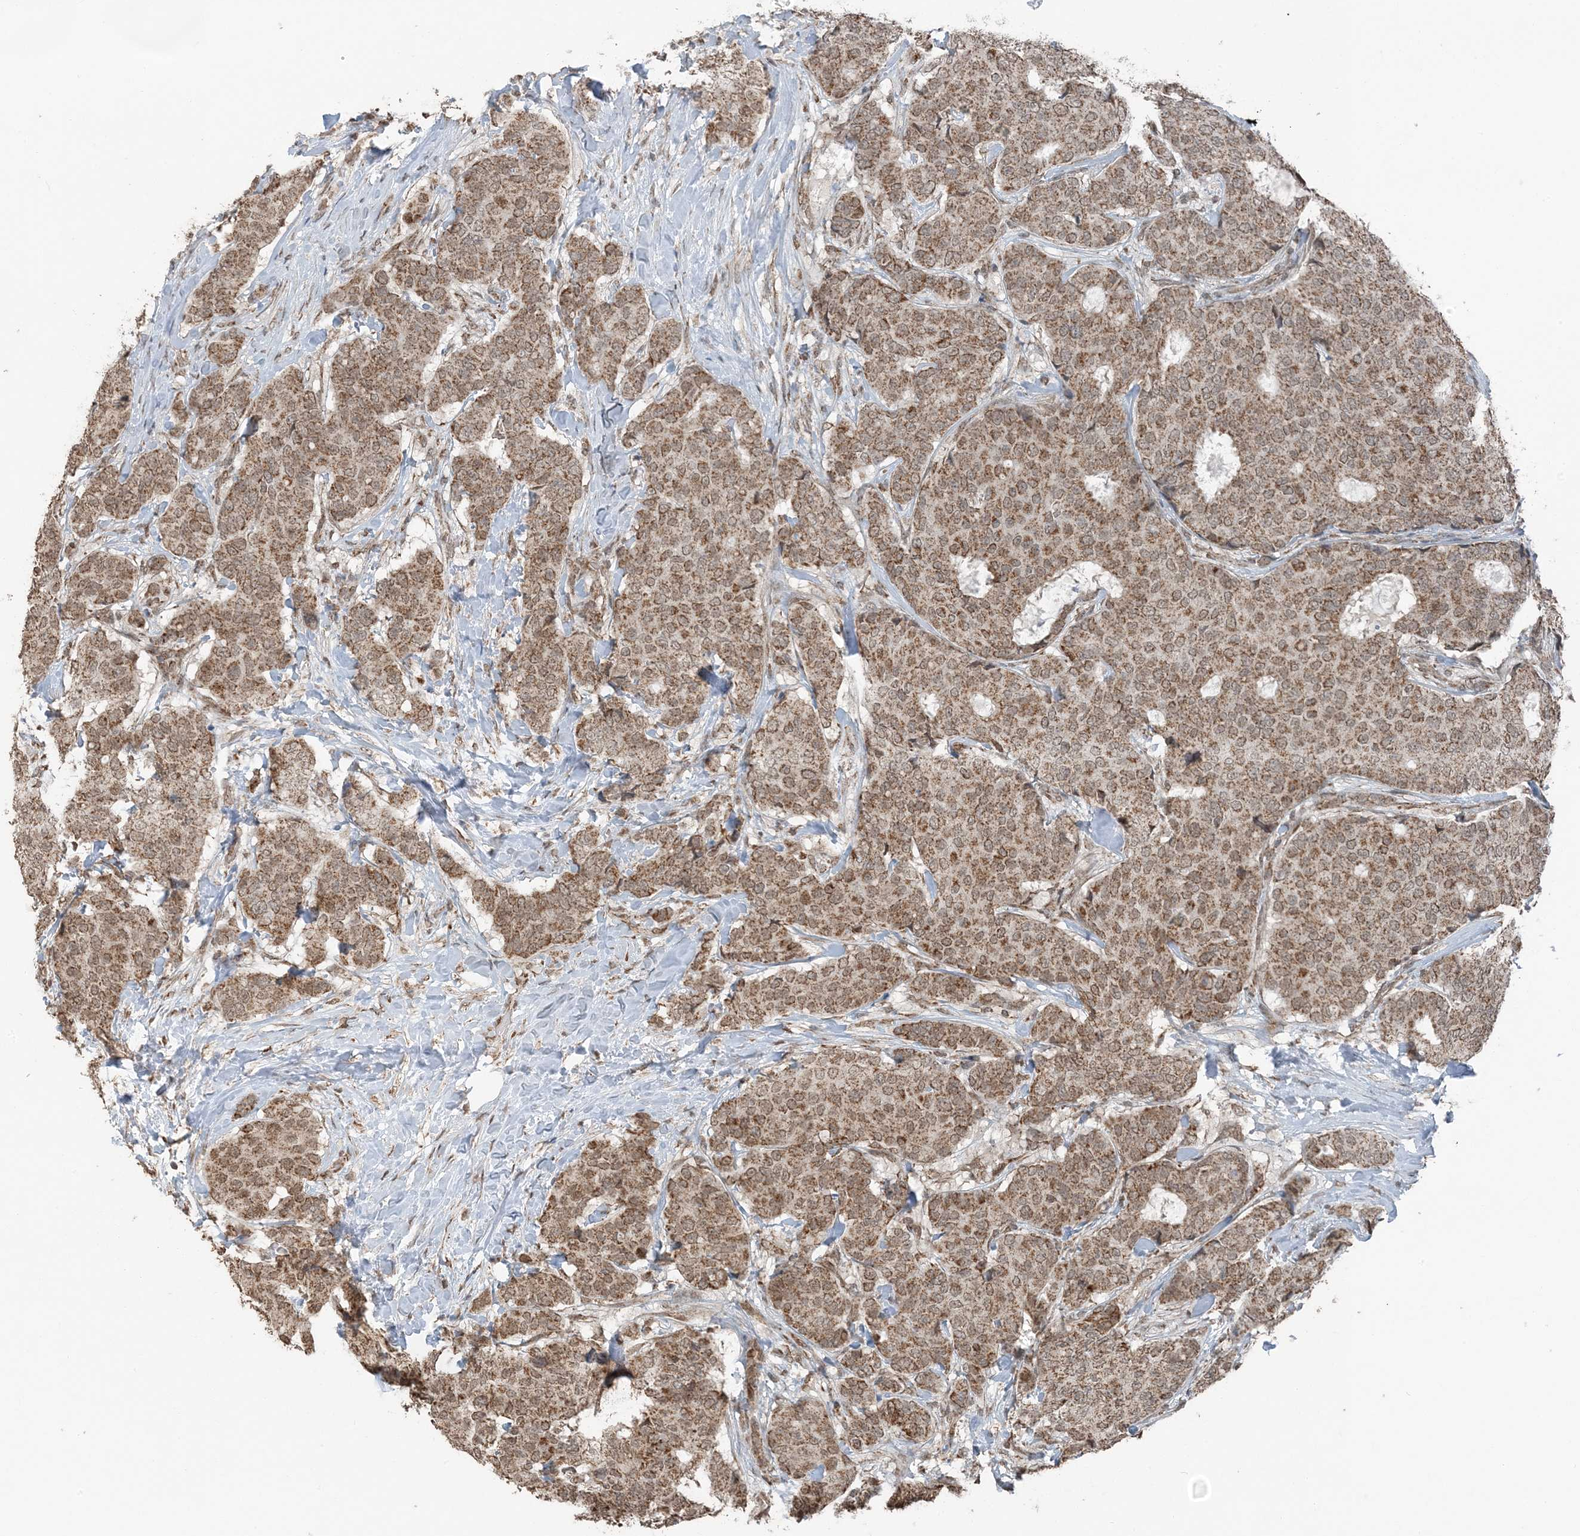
{"staining": {"intensity": "moderate", "quantity": ">75%", "location": "cytoplasmic/membranous"}, "tissue": "breast cancer", "cell_type": "Tumor cells", "image_type": "cancer", "snomed": [{"axis": "morphology", "description": "Duct carcinoma"}, {"axis": "topography", "description": "Breast"}], "caption": "Breast cancer (intraductal carcinoma) stained with a brown dye demonstrates moderate cytoplasmic/membranous positive positivity in approximately >75% of tumor cells.", "gene": "PILRB", "patient": {"sex": "female", "age": 75}}